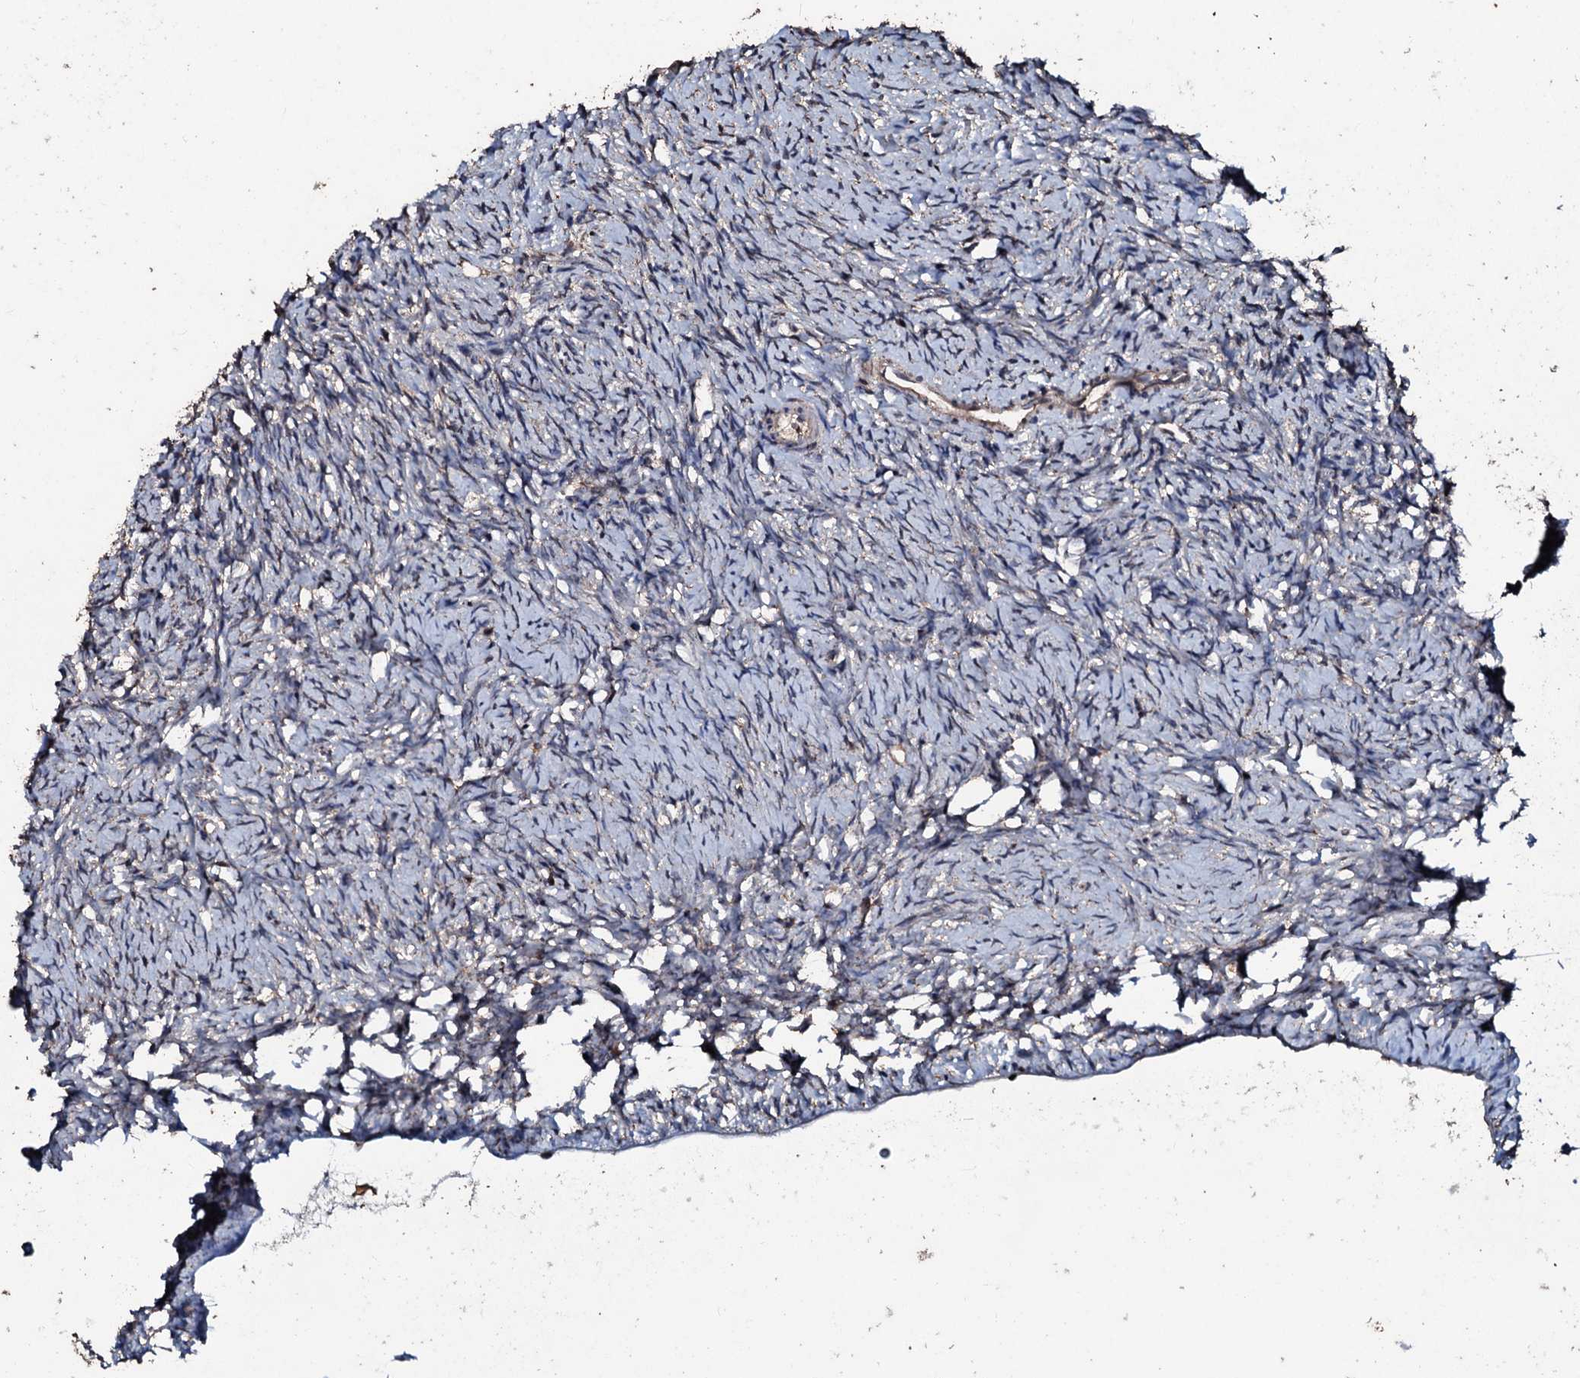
{"staining": {"intensity": "weak", "quantity": "<25%", "location": "cytoplasmic/membranous"}, "tissue": "ovary", "cell_type": "Ovarian stroma cells", "image_type": "normal", "snomed": [{"axis": "morphology", "description": "Normal tissue, NOS"}, {"axis": "topography", "description": "Ovary"}], "caption": "Immunohistochemical staining of unremarkable human ovary exhibits no significant expression in ovarian stroma cells.", "gene": "SDHAF2", "patient": {"sex": "female", "age": 51}}